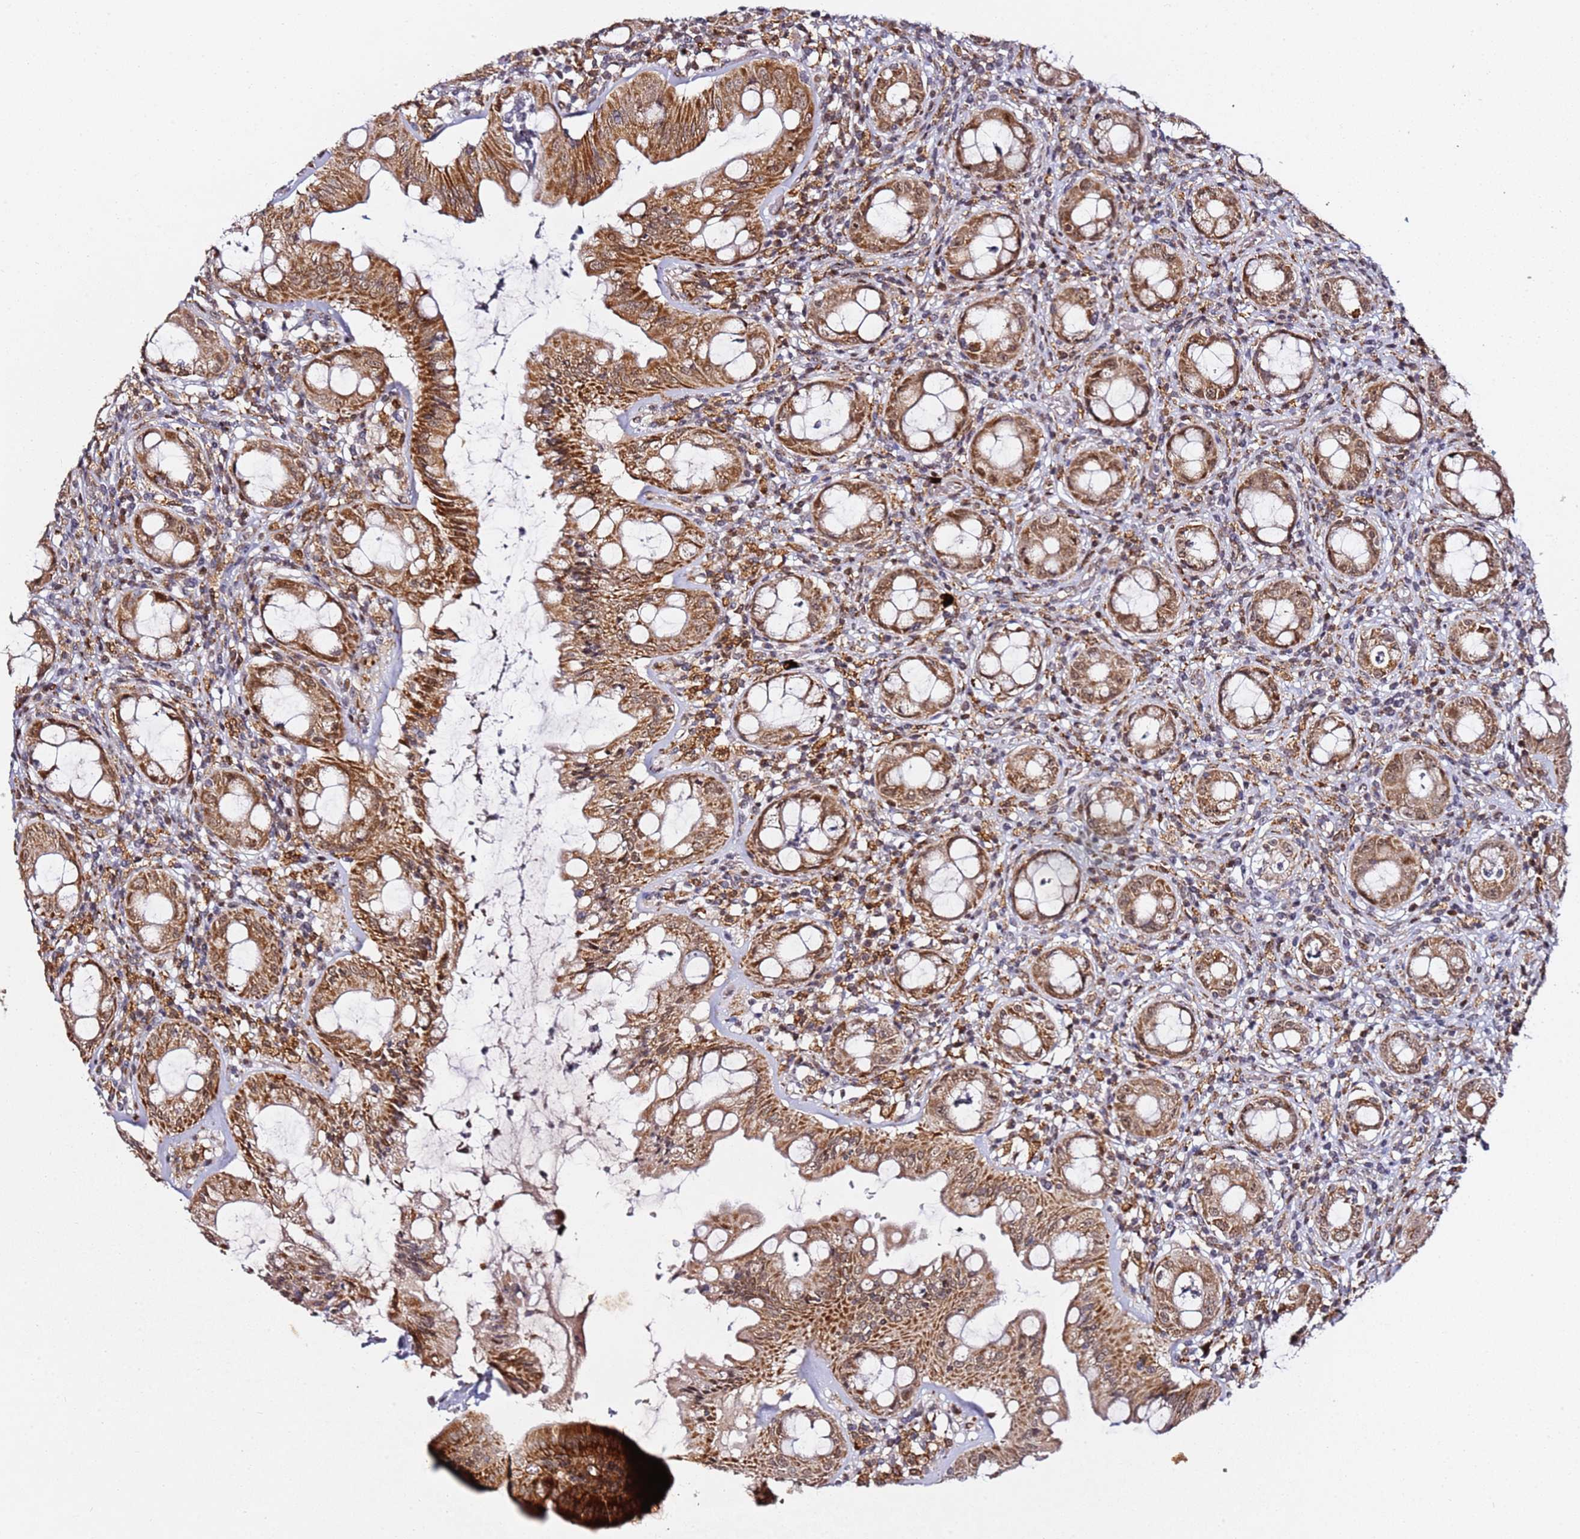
{"staining": {"intensity": "strong", "quantity": ">75%", "location": "cytoplasmic/membranous,nuclear"}, "tissue": "rectum", "cell_type": "Glandular cells", "image_type": "normal", "snomed": [{"axis": "morphology", "description": "Normal tissue, NOS"}, {"axis": "topography", "description": "Rectum"}], "caption": "Human rectum stained with a protein marker demonstrates strong staining in glandular cells.", "gene": "TP53AIP1", "patient": {"sex": "female", "age": 57}}